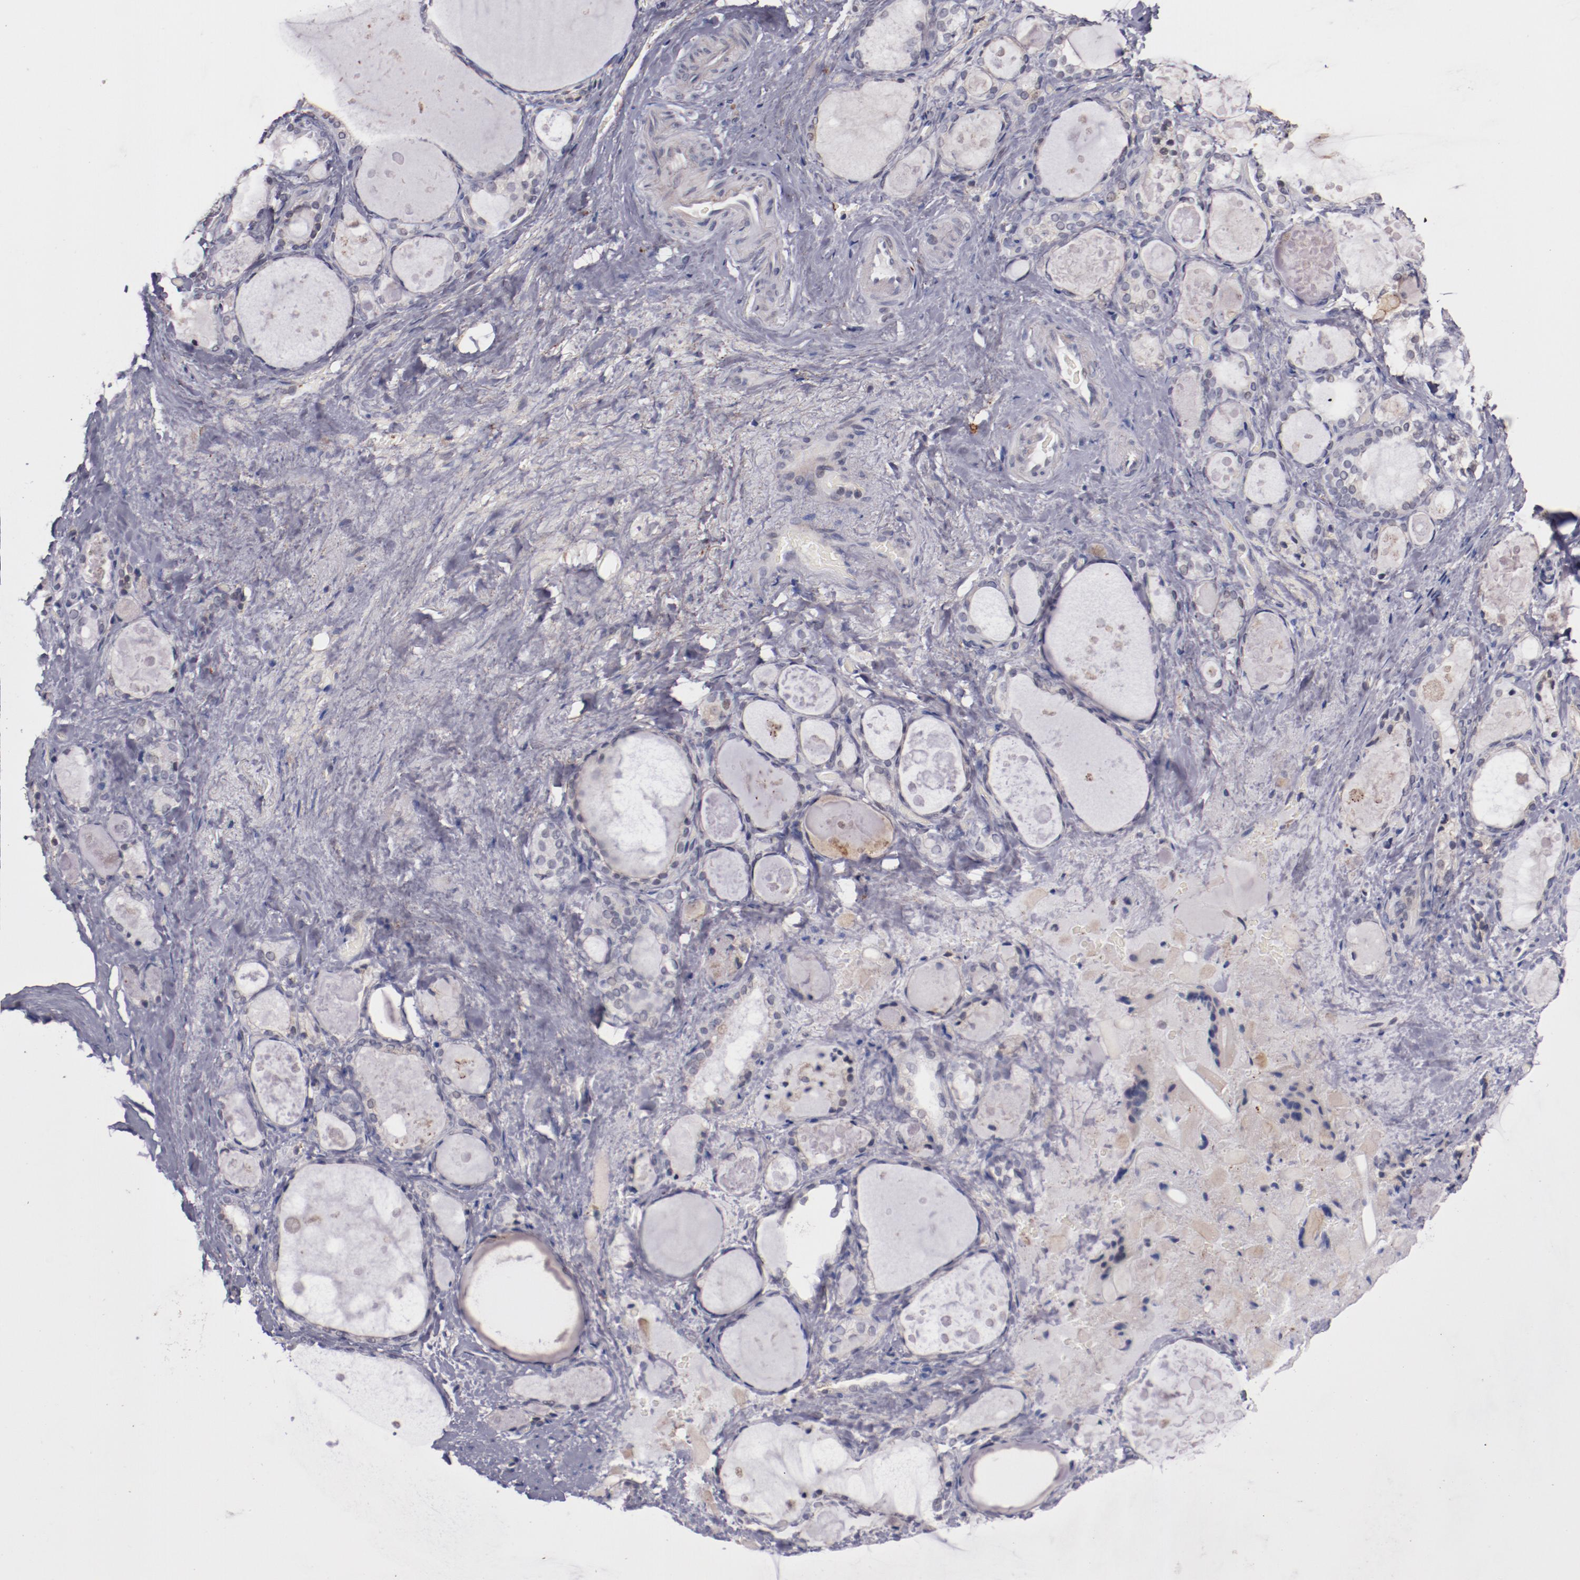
{"staining": {"intensity": "negative", "quantity": "none", "location": "none"}, "tissue": "thyroid gland", "cell_type": "Glandular cells", "image_type": "normal", "snomed": [{"axis": "morphology", "description": "Normal tissue, NOS"}, {"axis": "topography", "description": "Thyroid gland"}], "caption": "Unremarkable thyroid gland was stained to show a protein in brown. There is no significant expression in glandular cells.", "gene": "SYP", "patient": {"sex": "female", "age": 75}}